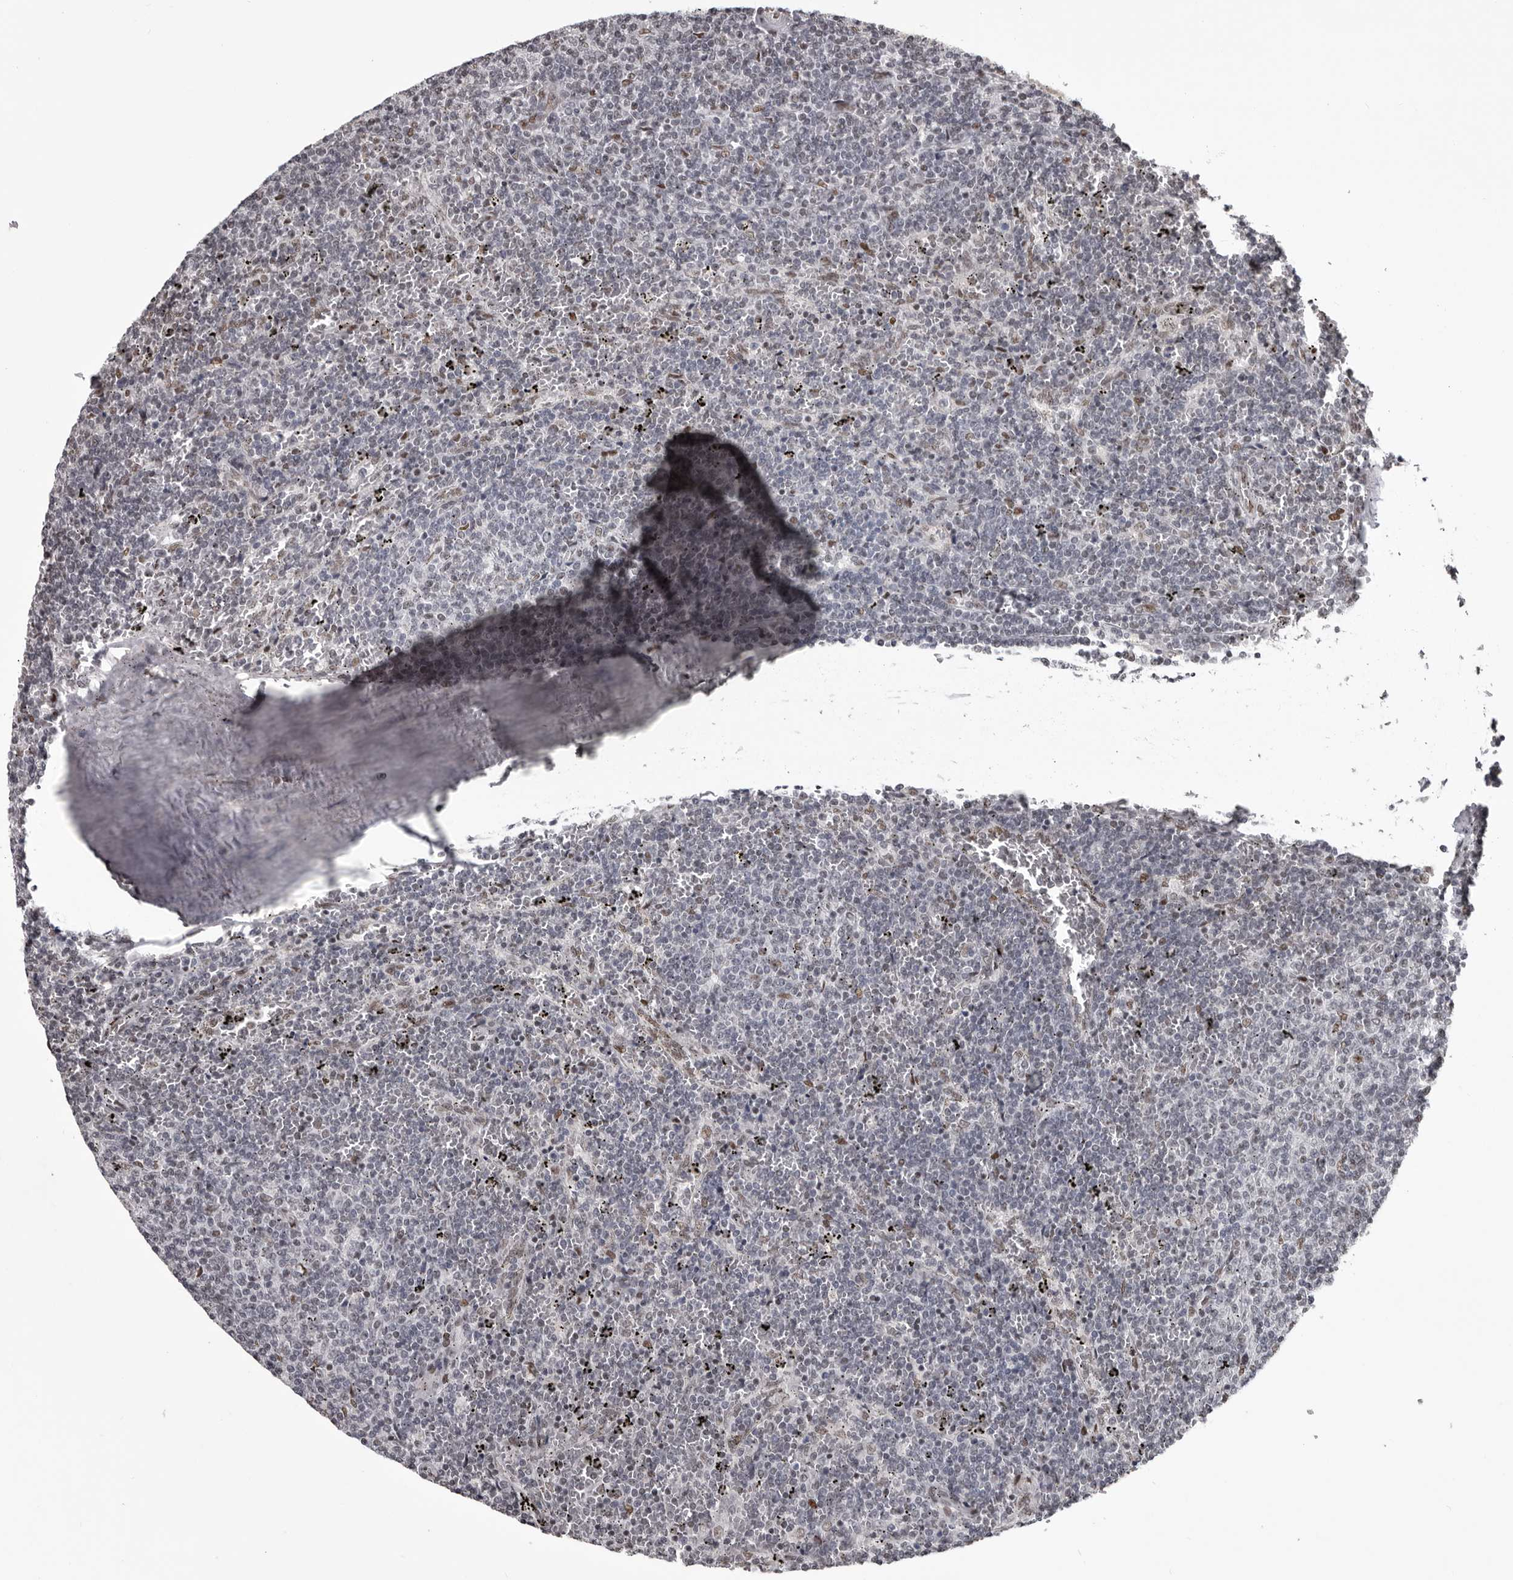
{"staining": {"intensity": "negative", "quantity": "none", "location": "none"}, "tissue": "lymphoma", "cell_type": "Tumor cells", "image_type": "cancer", "snomed": [{"axis": "morphology", "description": "Malignant lymphoma, non-Hodgkin's type, Low grade"}, {"axis": "topography", "description": "Spleen"}], "caption": "This is an IHC histopathology image of low-grade malignant lymphoma, non-Hodgkin's type. There is no positivity in tumor cells.", "gene": "NUMA1", "patient": {"sex": "female", "age": 50}}